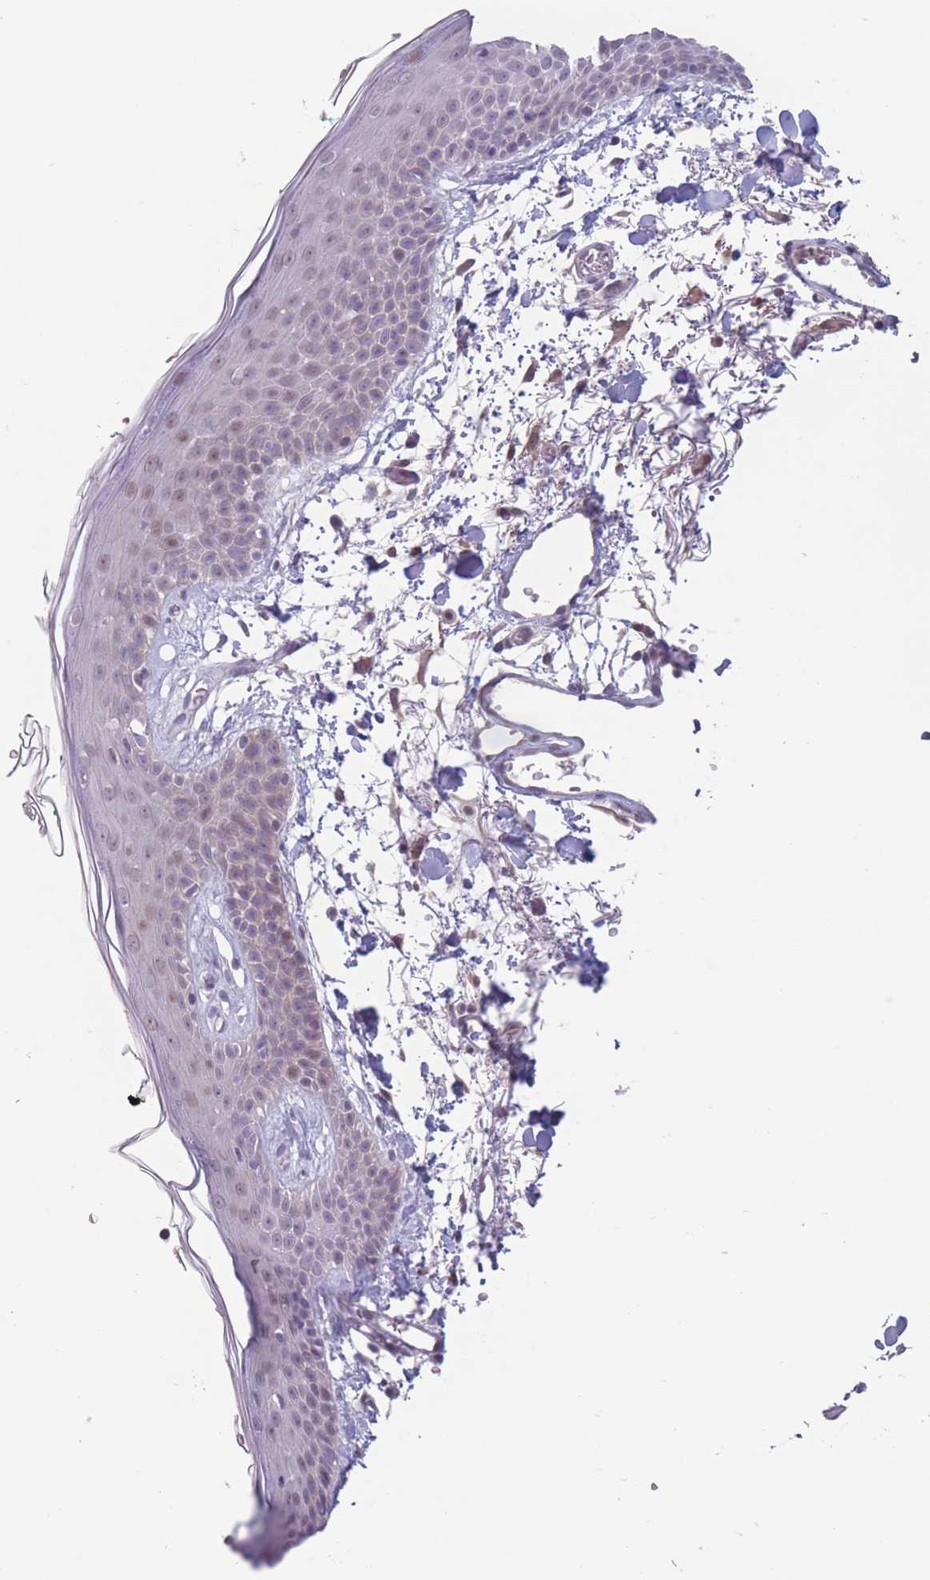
{"staining": {"intensity": "moderate", "quantity": ">75%", "location": "cytoplasmic/membranous,nuclear"}, "tissue": "skin", "cell_type": "Fibroblasts", "image_type": "normal", "snomed": [{"axis": "morphology", "description": "Normal tissue, NOS"}, {"axis": "topography", "description": "Skin"}], "caption": "IHC micrograph of benign skin: human skin stained using immunohistochemistry reveals medium levels of moderate protein expression localized specifically in the cytoplasmic/membranous,nuclear of fibroblasts, appearing as a cytoplasmic/membranous,nuclear brown color.", "gene": "ENSG00000267179", "patient": {"sex": "male", "age": 79}}